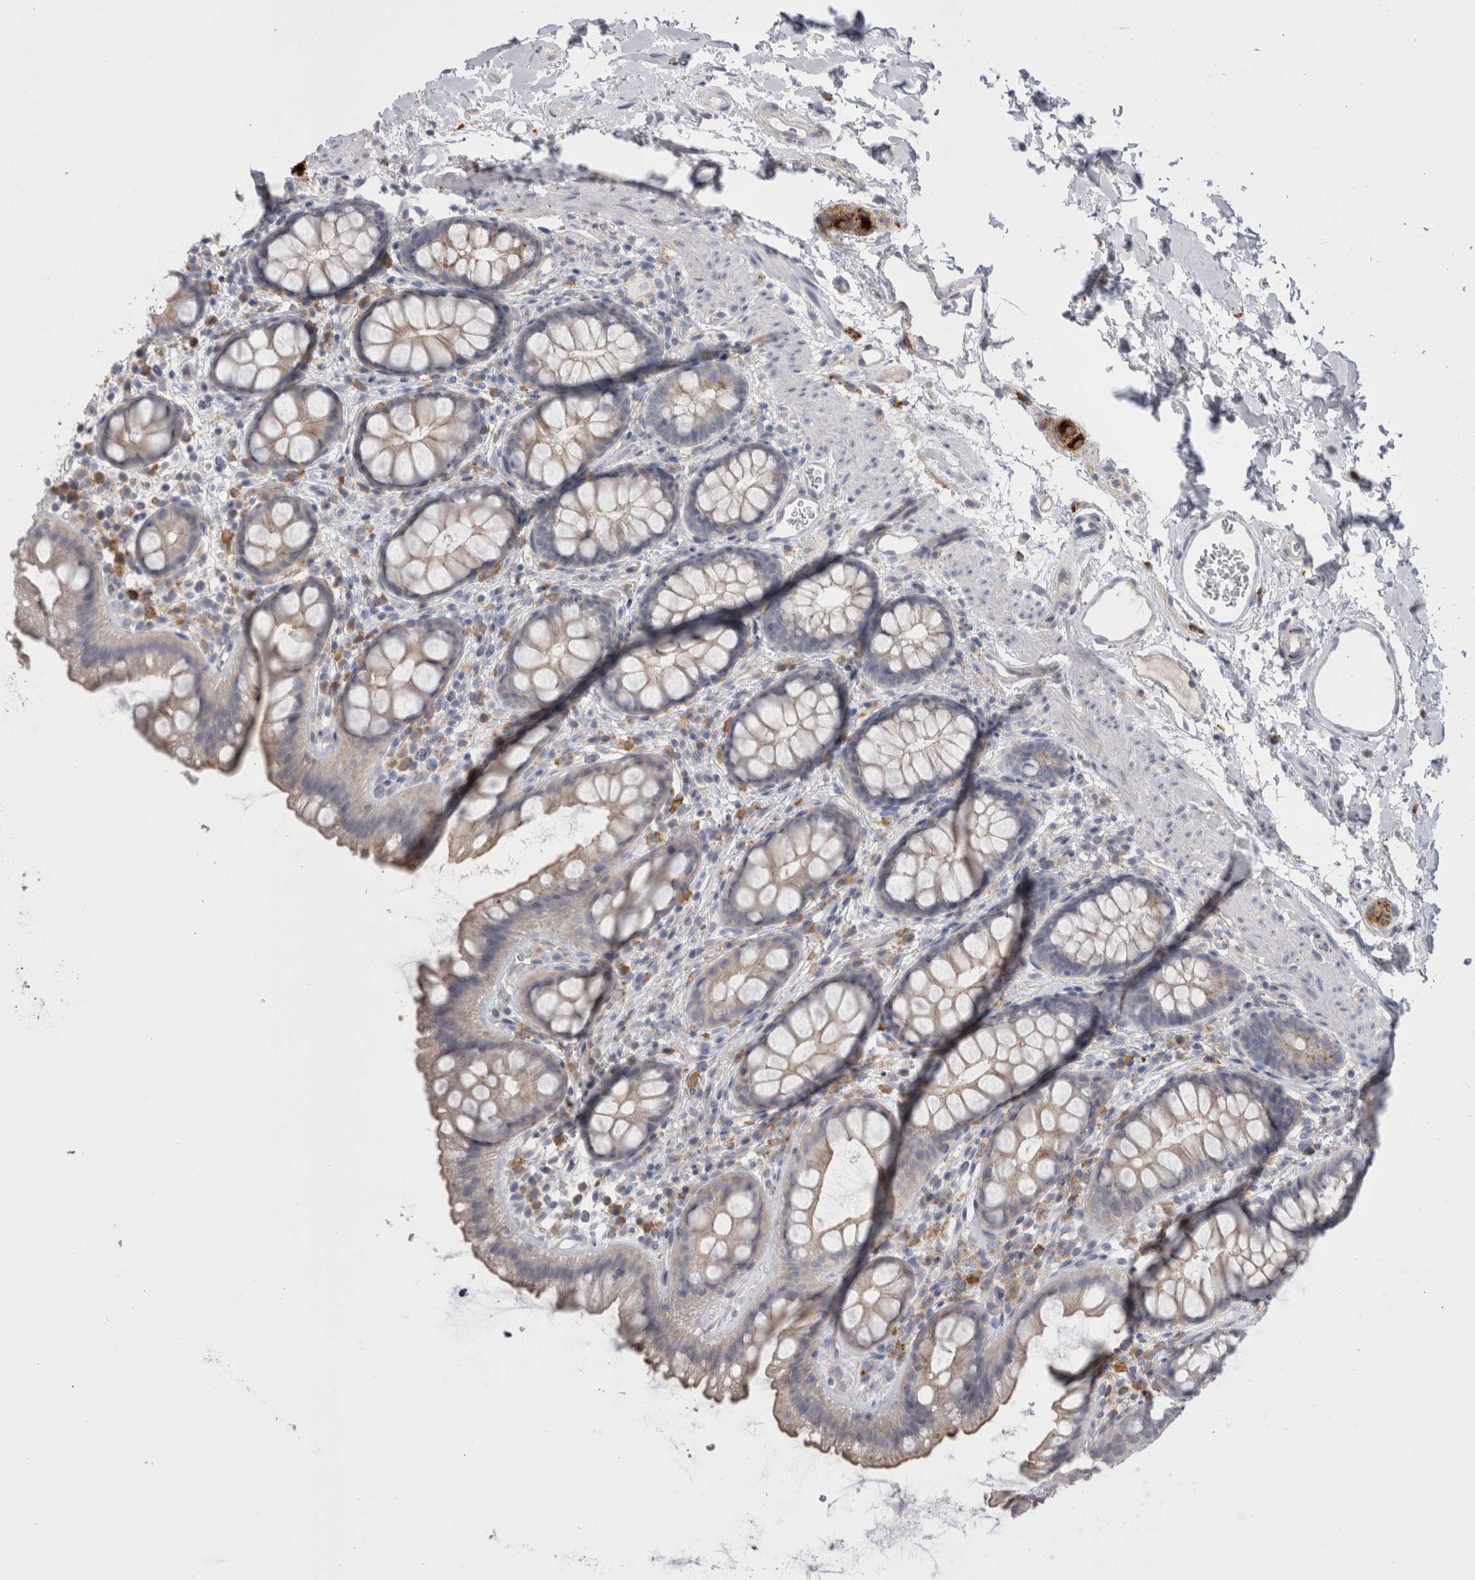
{"staining": {"intensity": "weak", "quantity": "25%-75%", "location": "cytoplasmic/membranous"}, "tissue": "rectum", "cell_type": "Glandular cells", "image_type": "normal", "snomed": [{"axis": "morphology", "description": "Normal tissue, NOS"}, {"axis": "topography", "description": "Rectum"}], "caption": "Immunohistochemistry histopathology image of unremarkable human rectum stained for a protein (brown), which shows low levels of weak cytoplasmic/membranous positivity in approximately 25%-75% of glandular cells.", "gene": "EPDR1", "patient": {"sex": "female", "age": 65}}